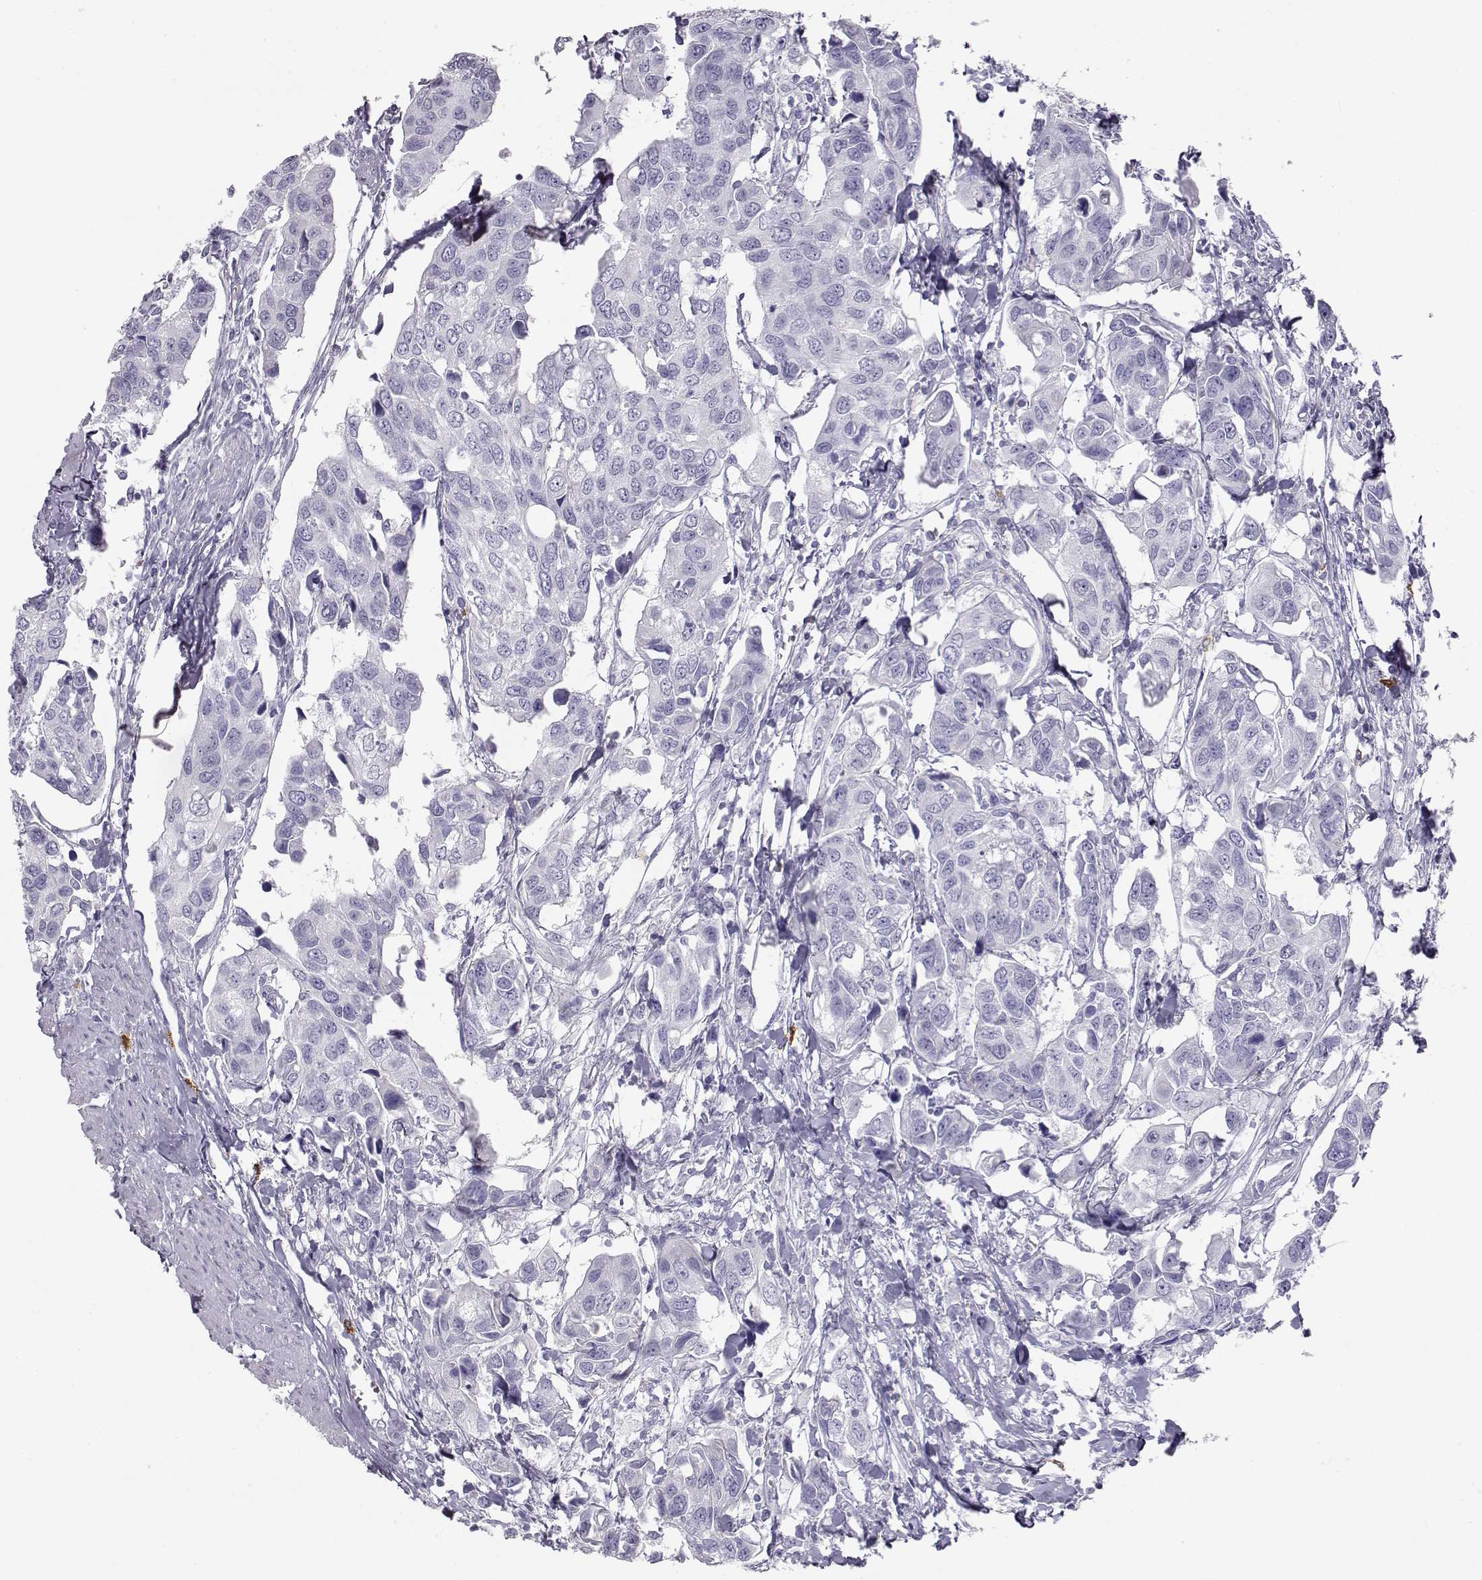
{"staining": {"intensity": "negative", "quantity": "none", "location": "none"}, "tissue": "urothelial cancer", "cell_type": "Tumor cells", "image_type": "cancer", "snomed": [{"axis": "morphology", "description": "Urothelial carcinoma, High grade"}, {"axis": "topography", "description": "Urinary bladder"}], "caption": "The IHC micrograph has no significant positivity in tumor cells of urothelial carcinoma (high-grade) tissue.", "gene": "ITLN2", "patient": {"sex": "male", "age": 60}}